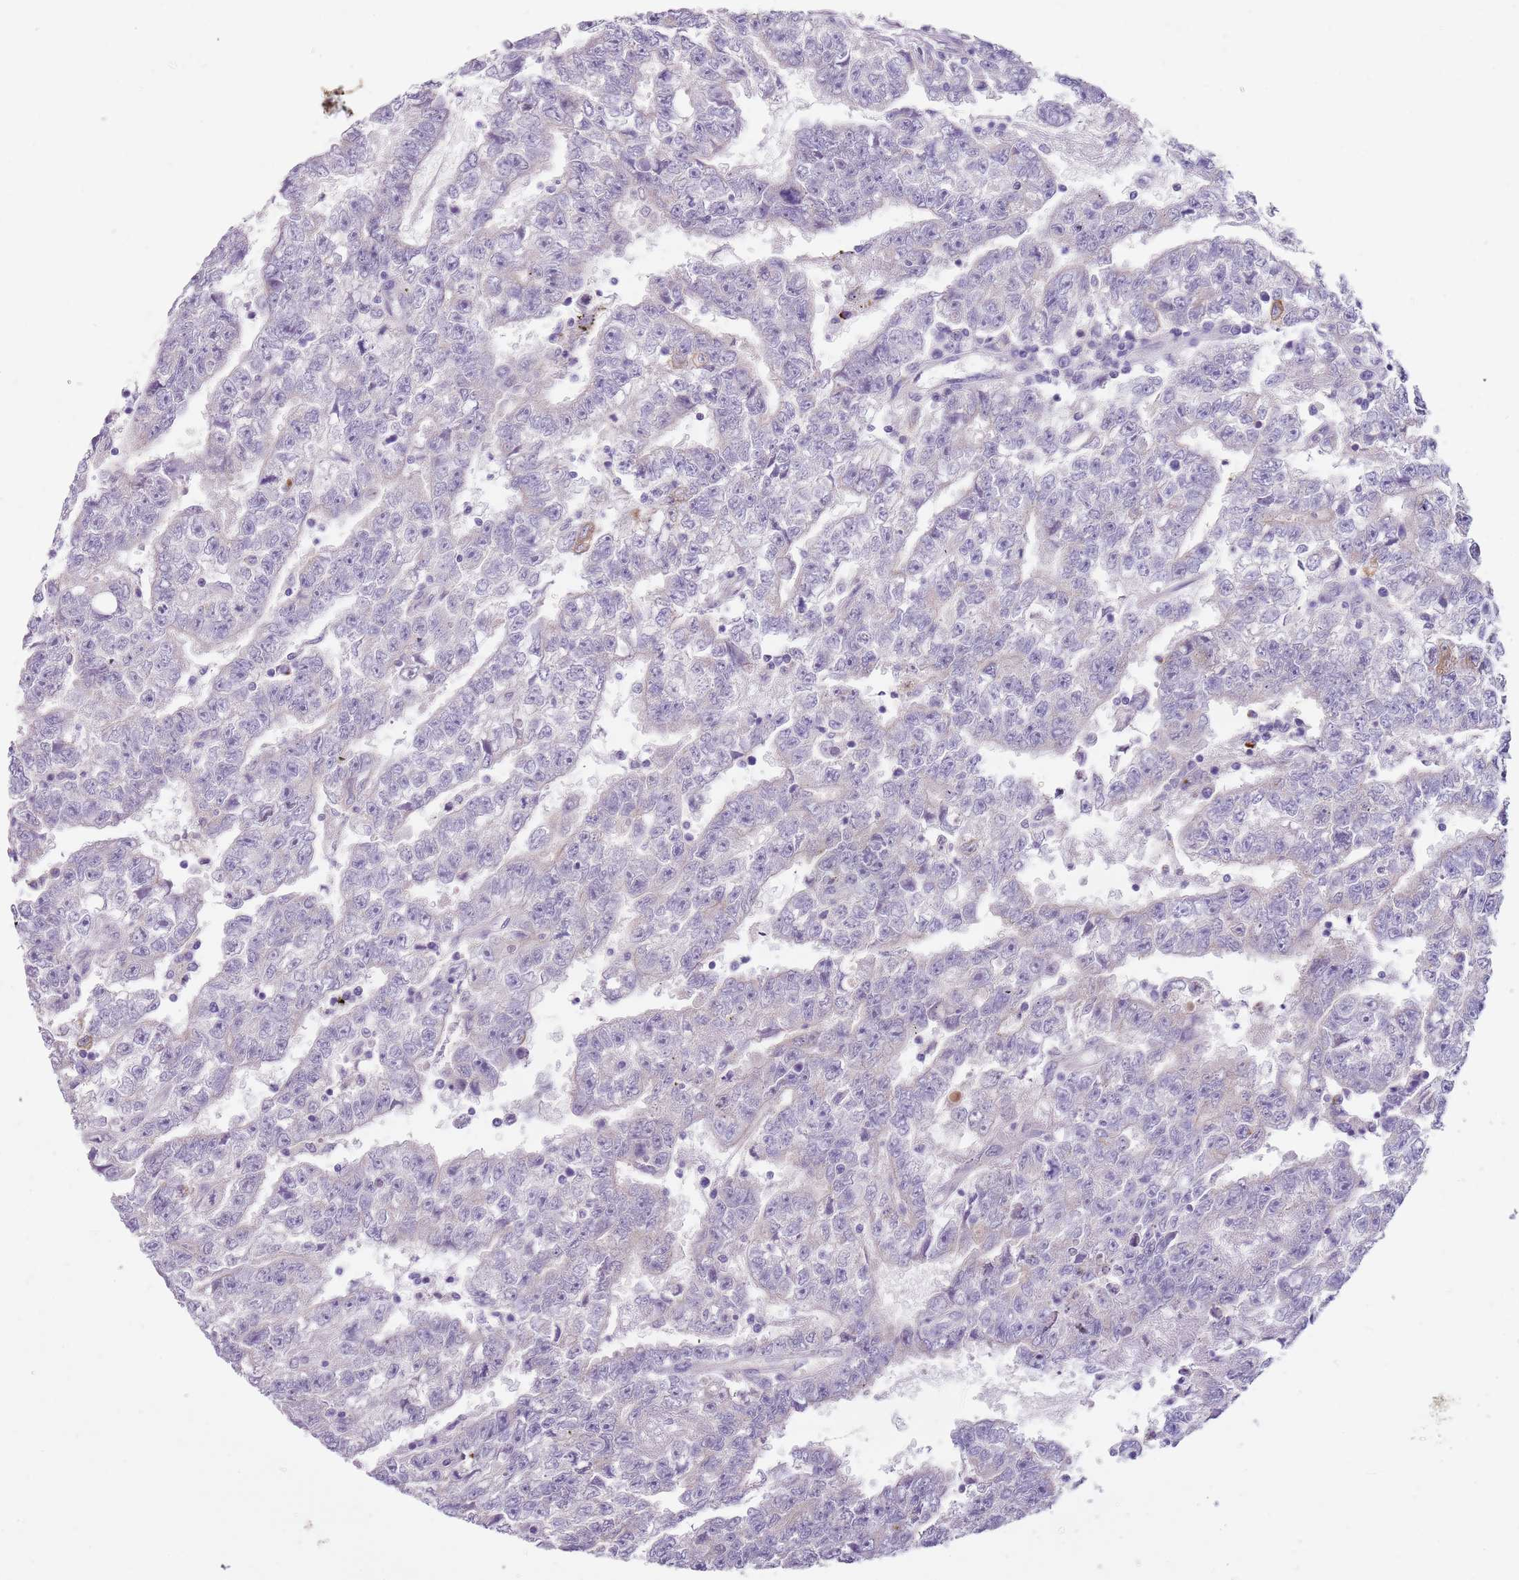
{"staining": {"intensity": "negative", "quantity": "none", "location": "none"}, "tissue": "testis cancer", "cell_type": "Tumor cells", "image_type": "cancer", "snomed": [{"axis": "morphology", "description": "Carcinoma, Embryonal, NOS"}, {"axis": "topography", "description": "Testis"}], "caption": "Immunohistochemistry (IHC) of testis cancer displays no positivity in tumor cells.", "gene": "C2CD3", "patient": {"sex": "male", "age": 25}}